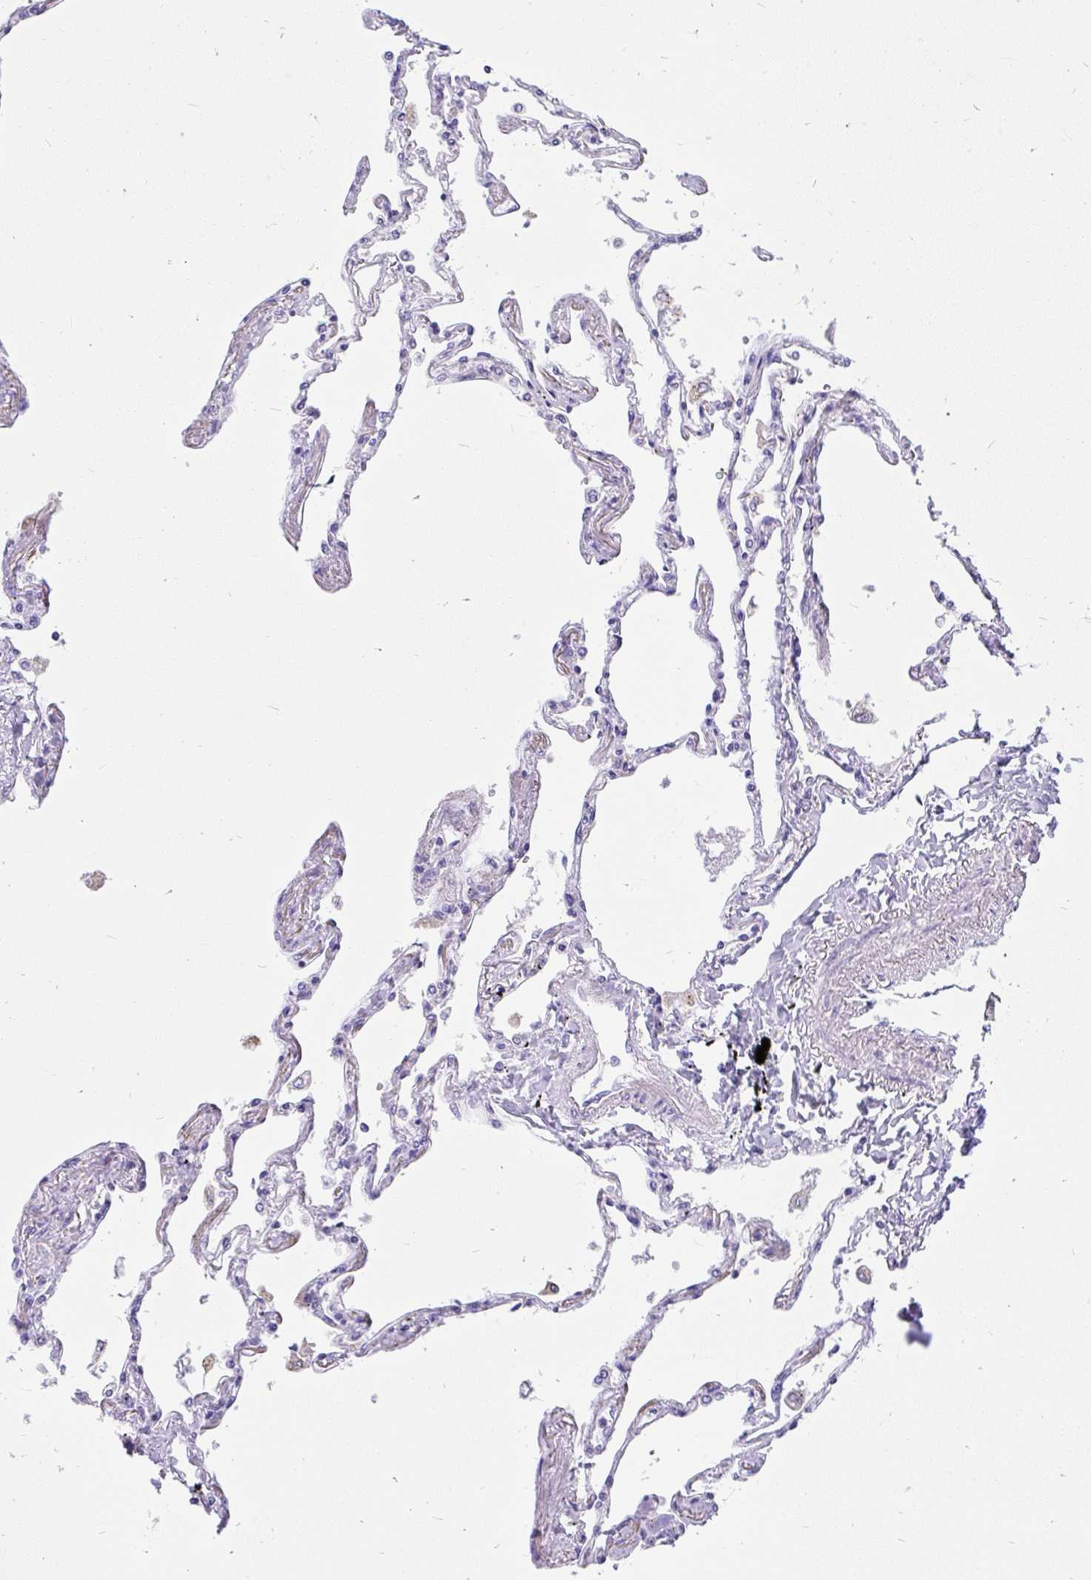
{"staining": {"intensity": "moderate", "quantity": "<25%", "location": "cytoplasmic/membranous"}, "tissue": "lung", "cell_type": "Alveolar cells", "image_type": "normal", "snomed": [{"axis": "morphology", "description": "Normal tissue, NOS"}, {"axis": "topography", "description": "Lung"}], "caption": "Moderate cytoplasmic/membranous staining is appreciated in approximately <25% of alveolar cells in unremarkable lung.", "gene": "INTS5", "patient": {"sex": "female", "age": 67}}